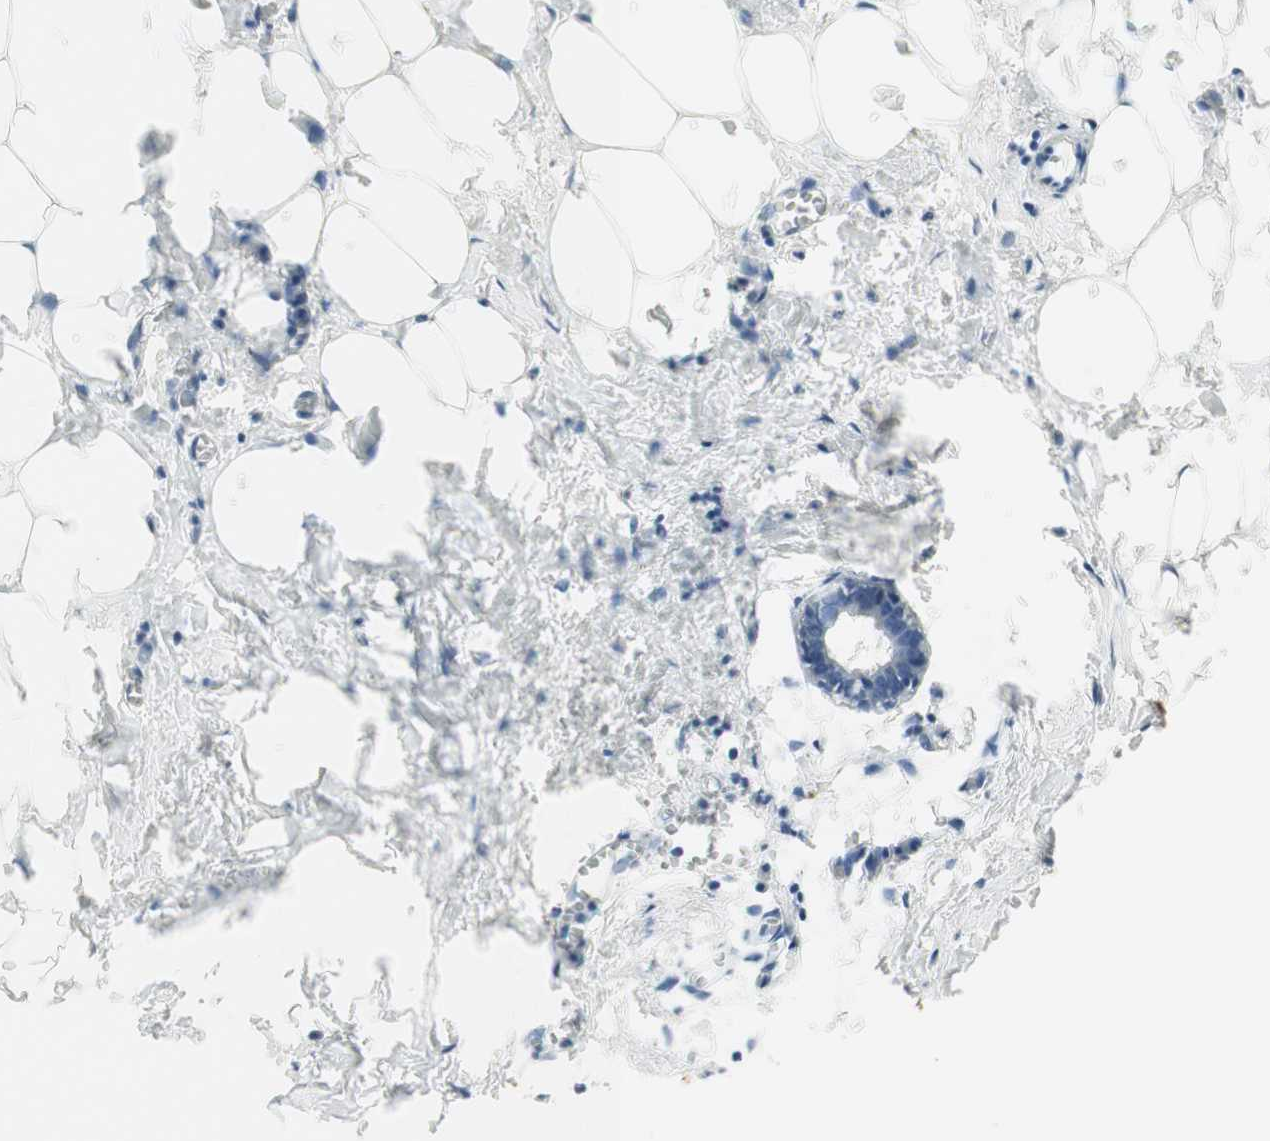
{"staining": {"intensity": "negative", "quantity": "none", "location": "none"}, "tissue": "breast", "cell_type": "Adipocytes", "image_type": "normal", "snomed": [{"axis": "morphology", "description": "Normal tissue, NOS"}, {"axis": "topography", "description": "Breast"}], "caption": "A photomicrograph of breast stained for a protein exhibits no brown staining in adipocytes.", "gene": "PTGER4", "patient": {"sex": "female", "age": 27}}